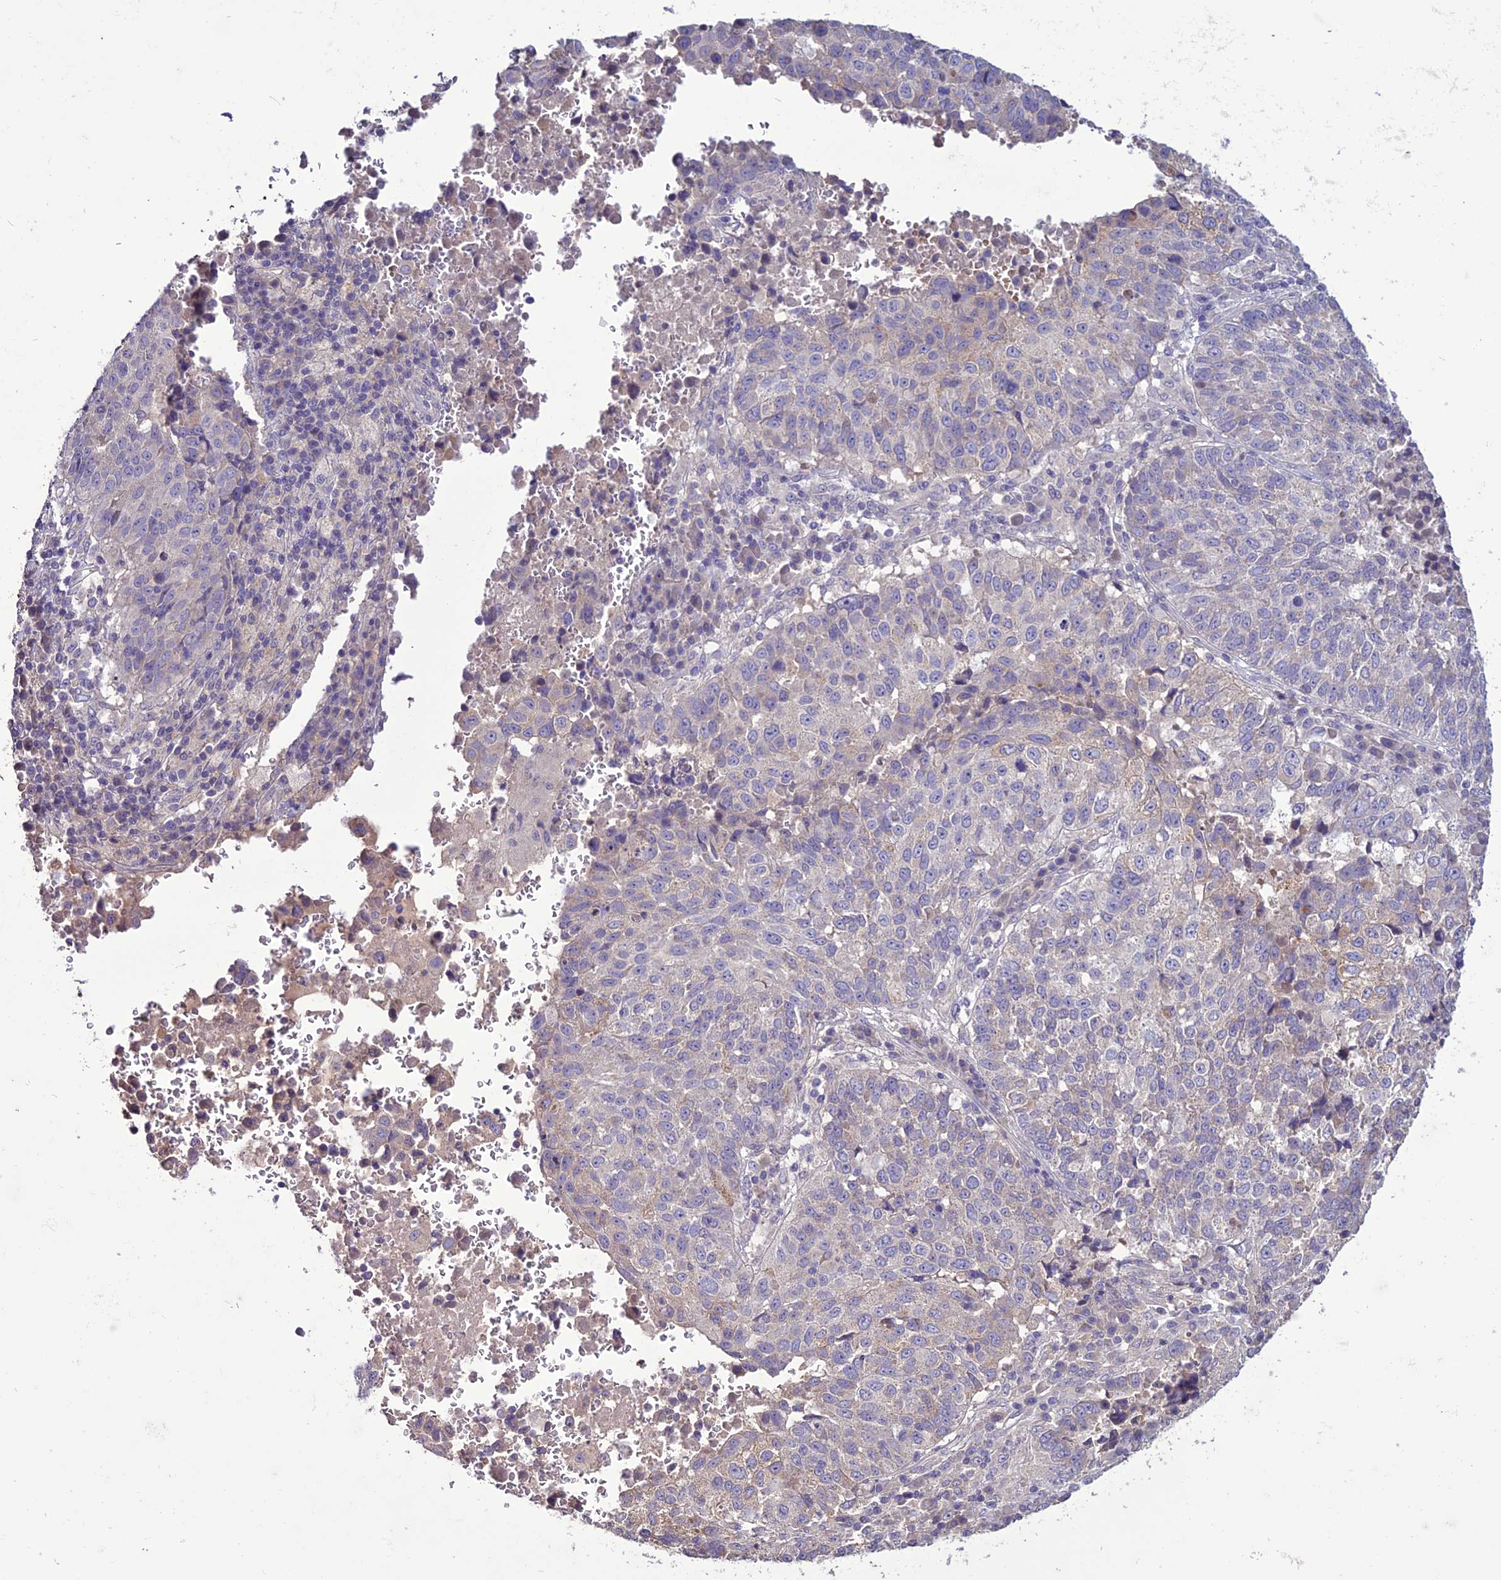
{"staining": {"intensity": "weak", "quantity": "<25%", "location": "cytoplasmic/membranous"}, "tissue": "lung cancer", "cell_type": "Tumor cells", "image_type": "cancer", "snomed": [{"axis": "morphology", "description": "Squamous cell carcinoma, NOS"}, {"axis": "topography", "description": "Lung"}], "caption": "This is an immunohistochemistry (IHC) image of lung cancer (squamous cell carcinoma). There is no expression in tumor cells.", "gene": "C2orf76", "patient": {"sex": "male", "age": 73}}